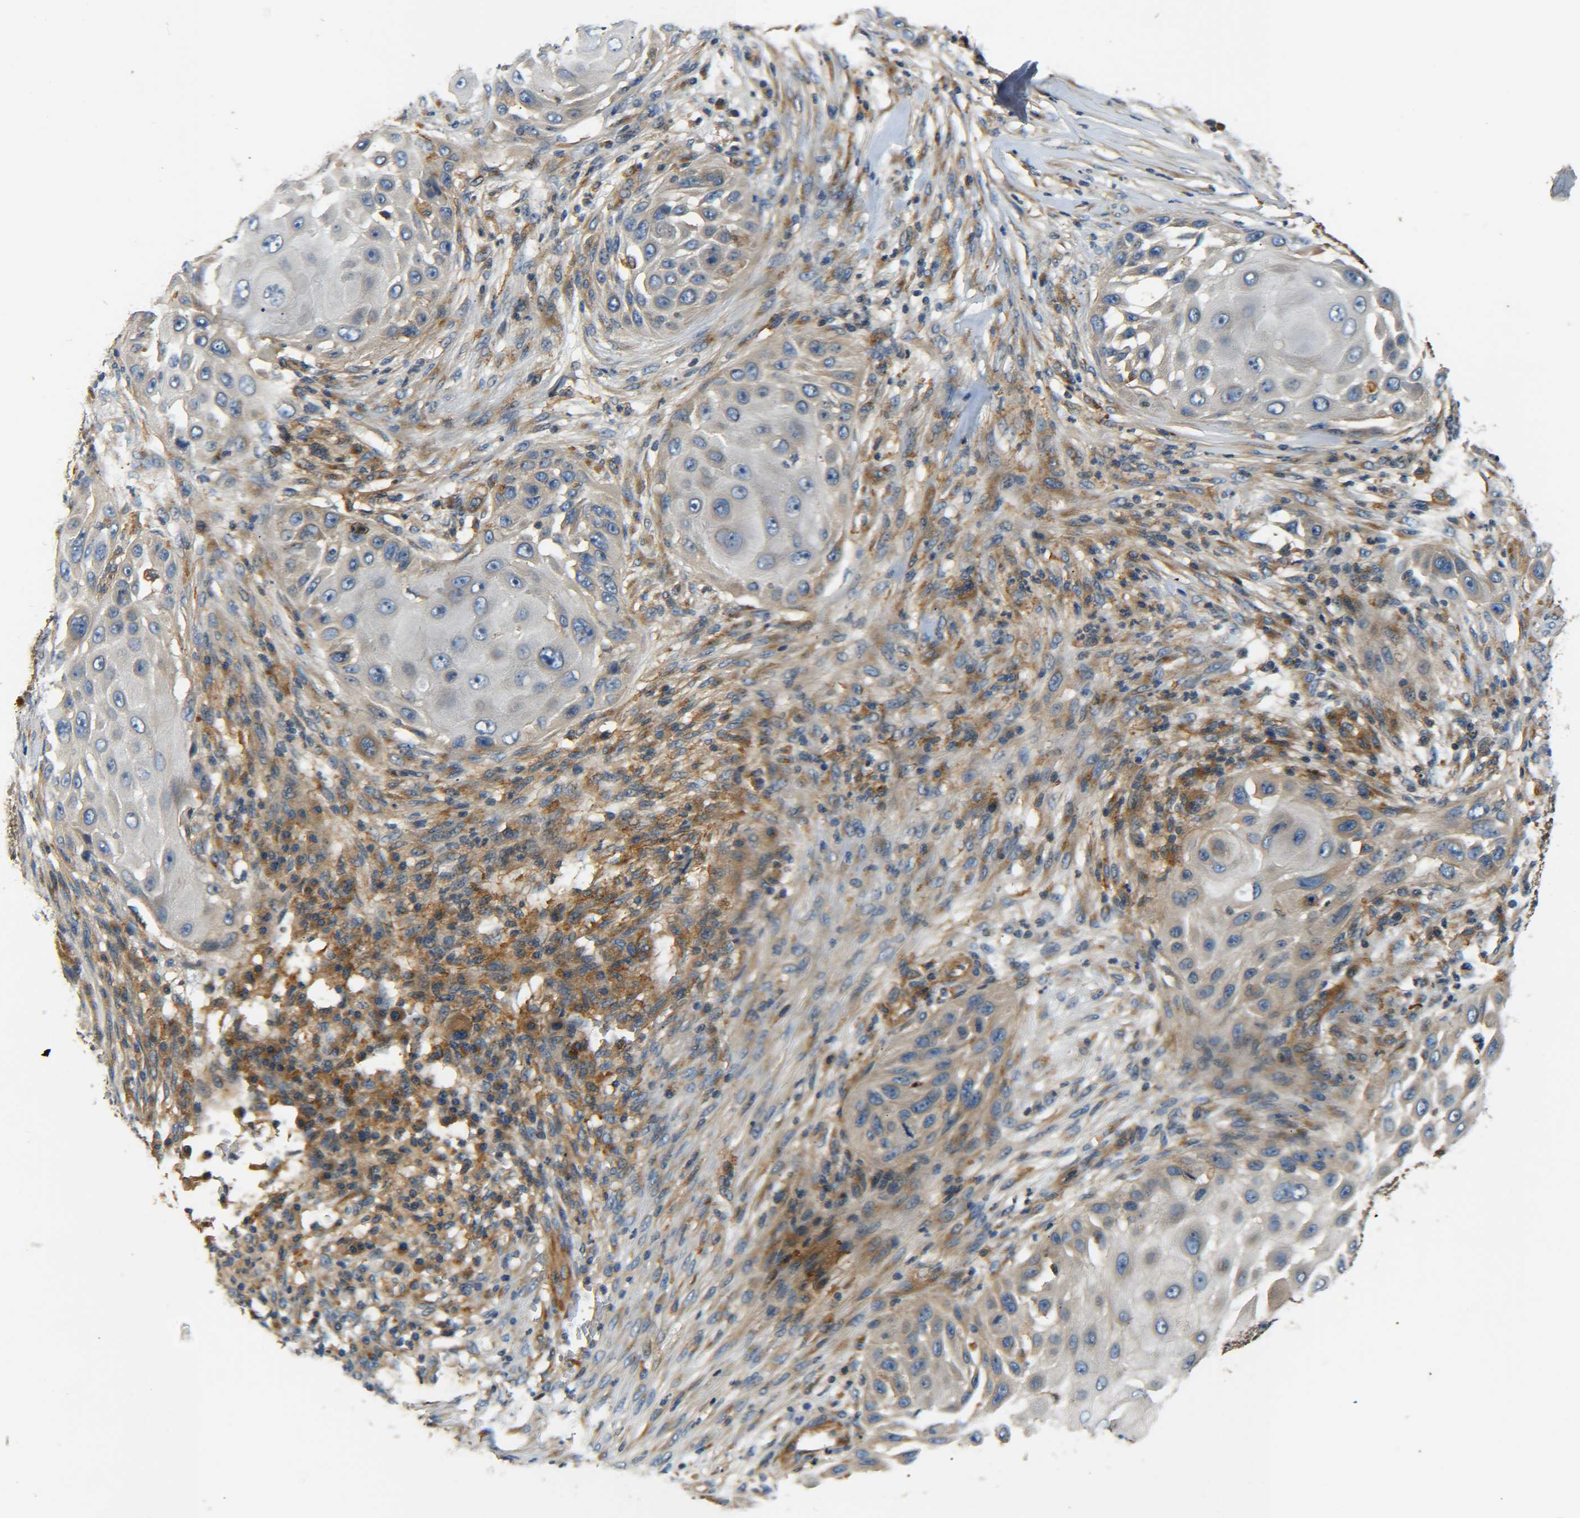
{"staining": {"intensity": "weak", "quantity": "<25%", "location": "cytoplasmic/membranous"}, "tissue": "skin cancer", "cell_type": "Tumor cells", "image_type": "cancer", "snomed": [{"axis": "morphology", "description": "Squamous cell carcinoma, NOS"}, {"axis": "topography", "description": "Skin"}], "caption": "Micrograph shows no significant protein positivity in tumor cells of skin cancer (squamous cell carcinoma).", "gene": "LRCH3", "patient": {"sex": "female", "age": 44}}